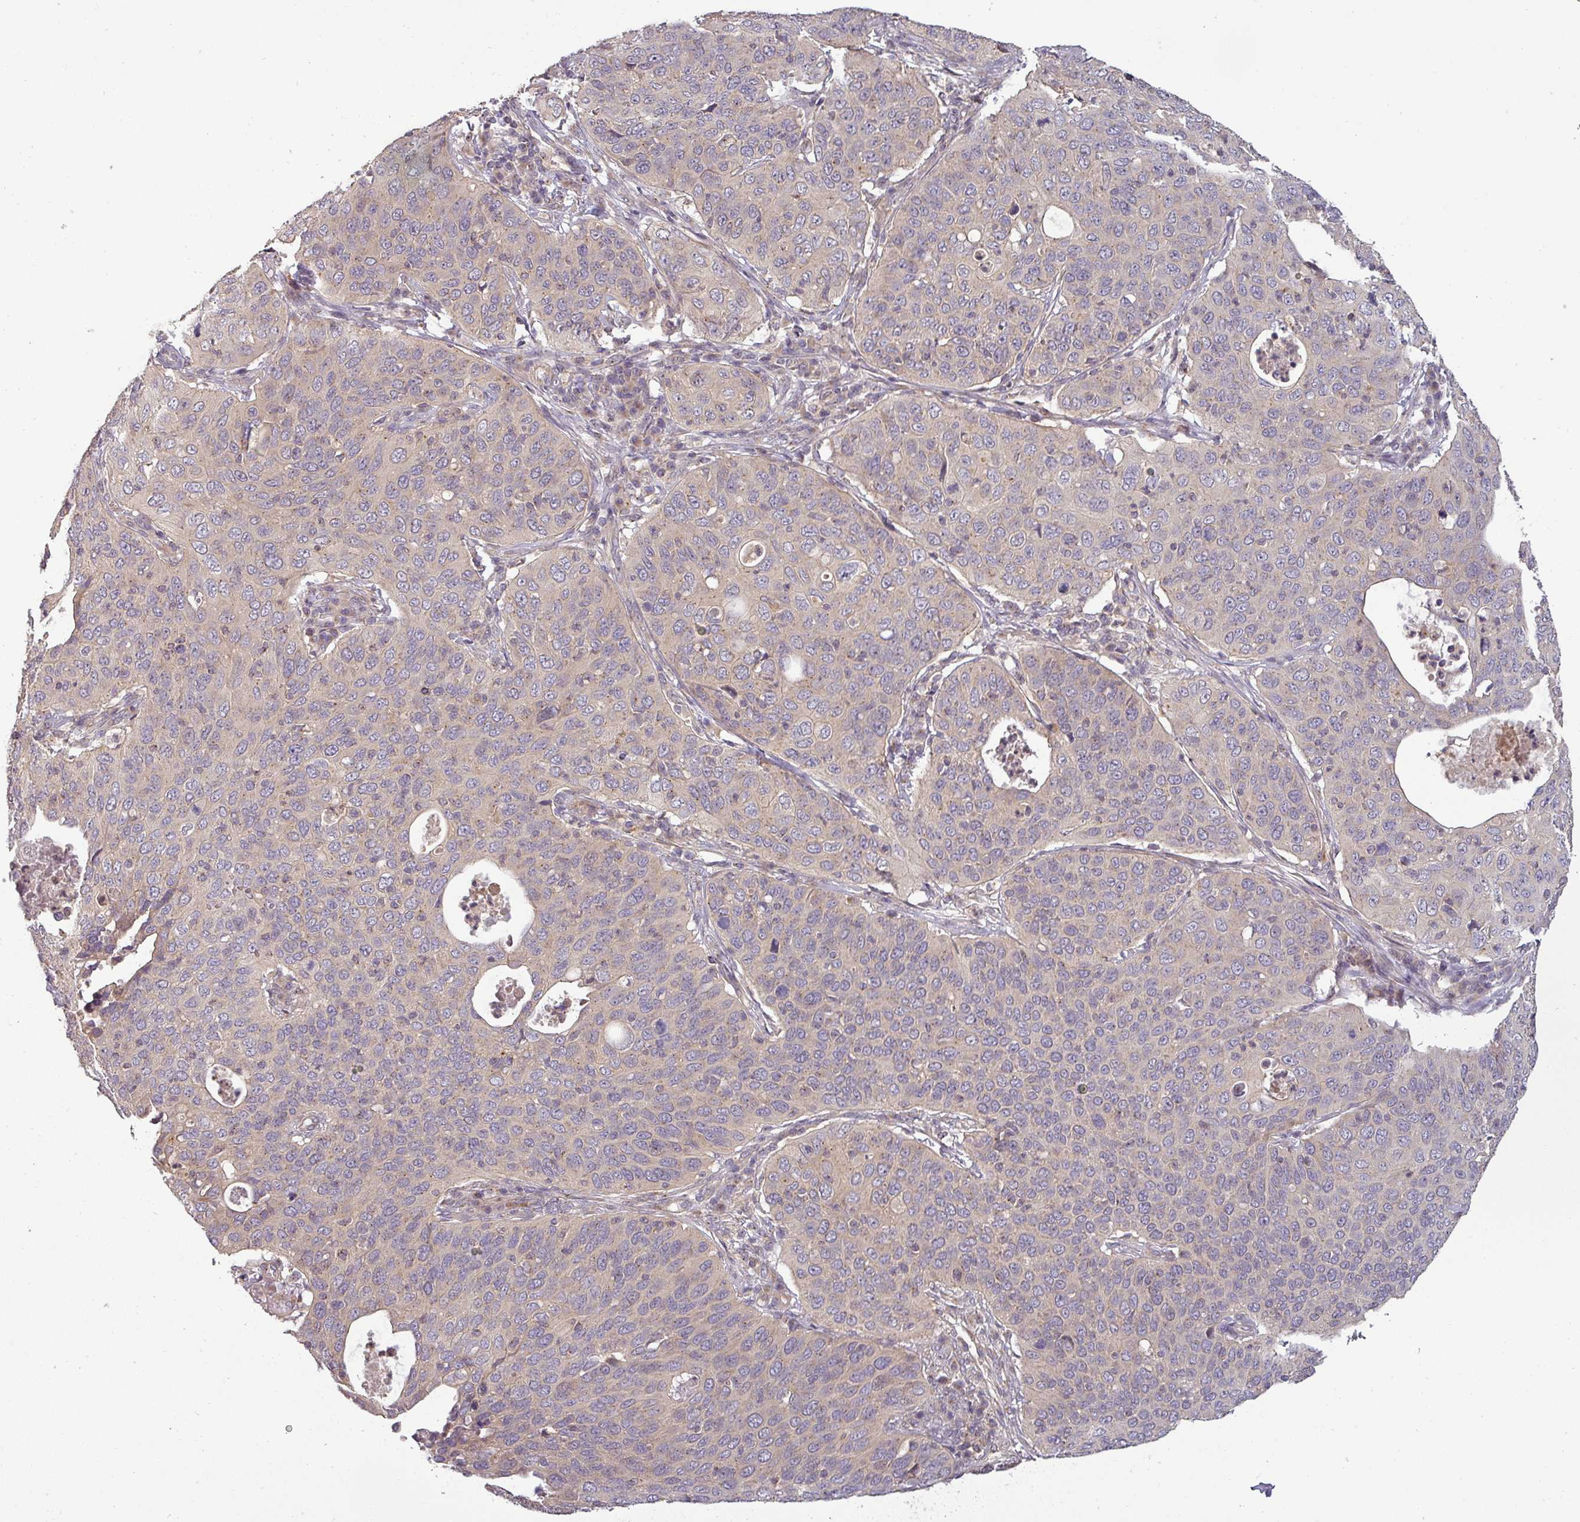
{"staining": {"intensity": "negative", "quantity": "none", "location": "none"}, "tissue": "cervical cancer", "cell_type": "Tumor cells", "image_type": "cancer", "snomed": [{"axis": "morphology", "description": "Squamous cell carcinoma, NOS"}, {"axis": "topography", "description": "Cervix"}], "caption": "Micrograph shows no significant protein positivity in tumor cells of squamous cell carcinoma (cervical).", "gene": "NIN", "patient": {"sex": "female", "age": 36}}